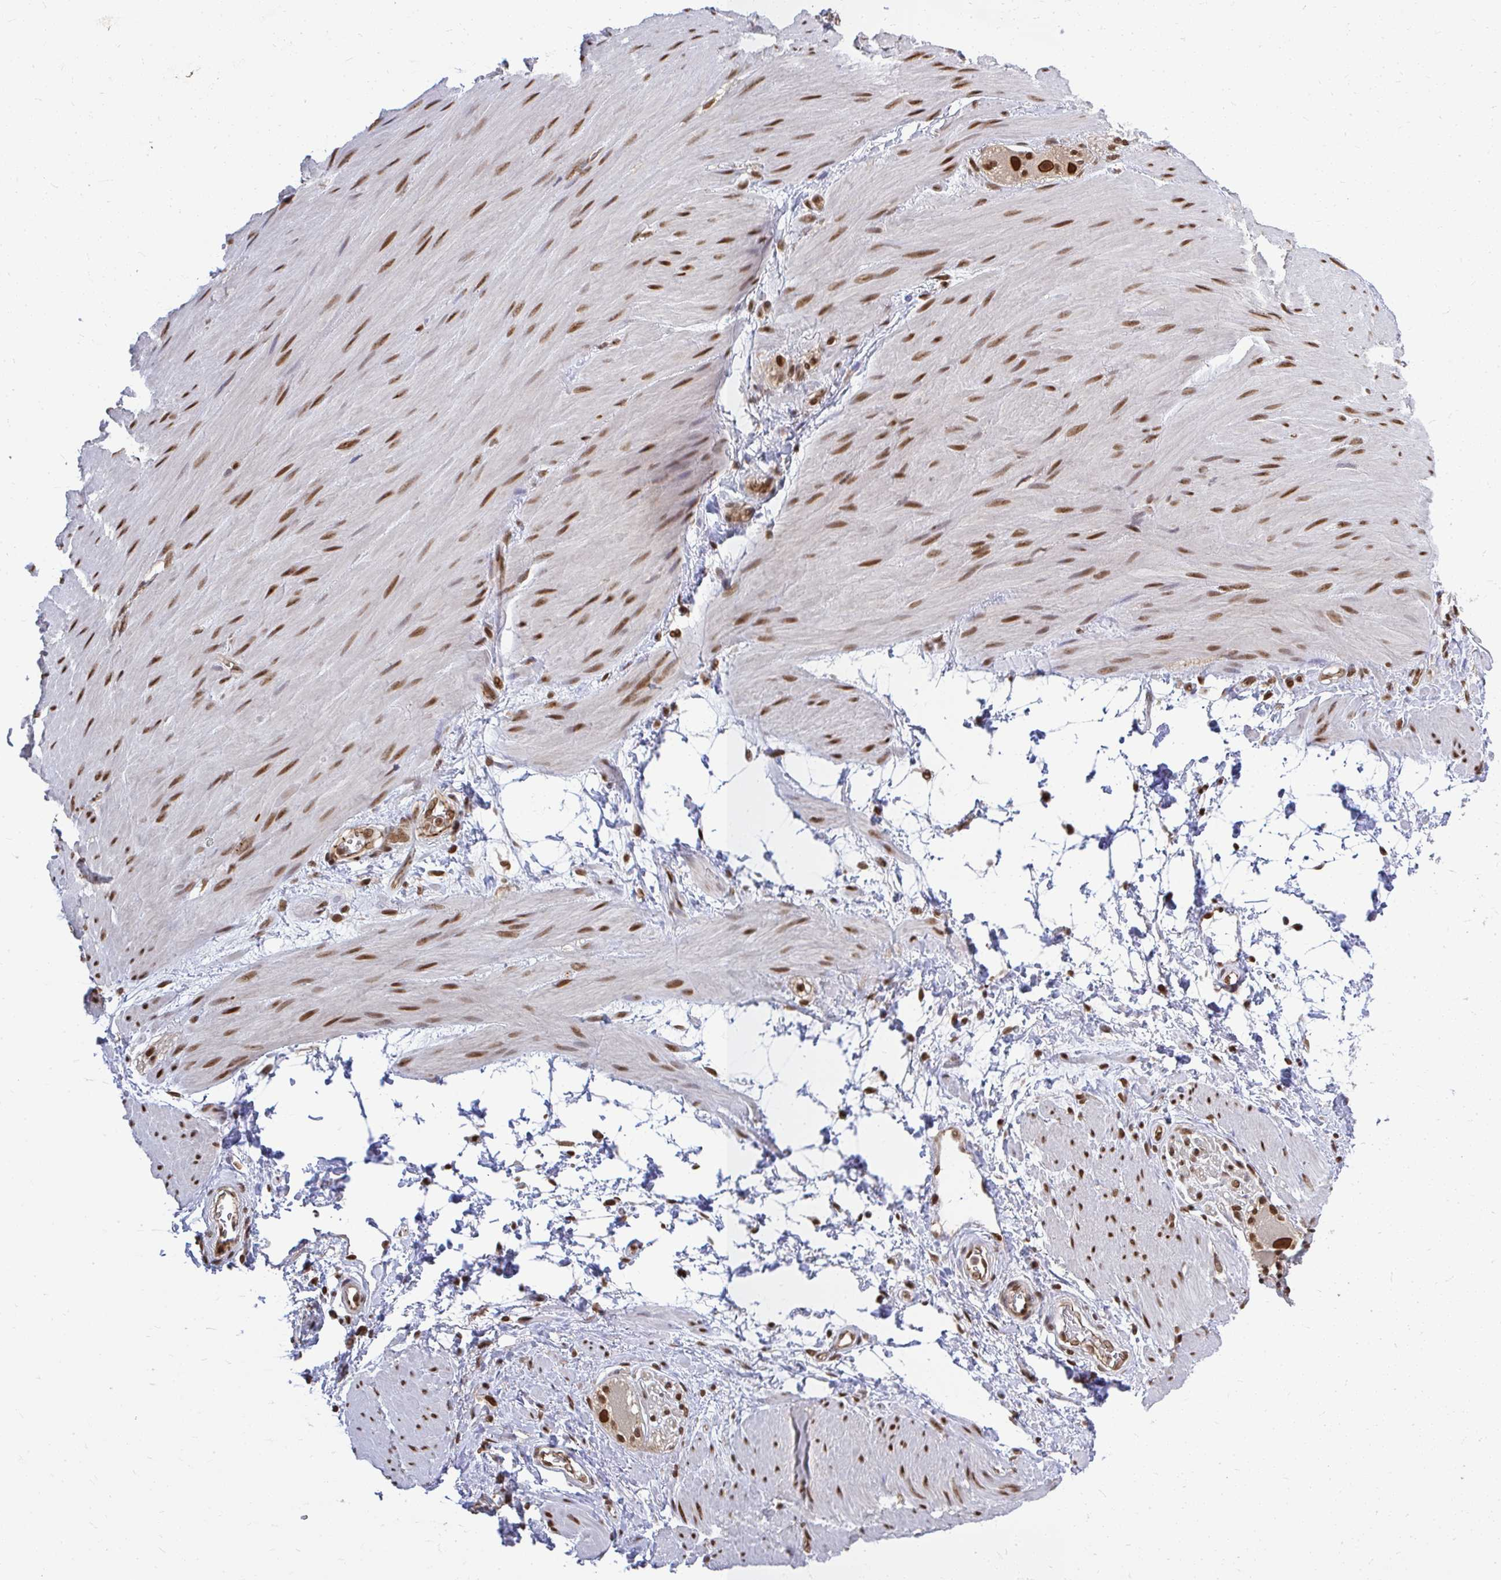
{"staining": {"intensity": "moderate", "quantity": "25%-75%", "location": "nuclear"}, "tissue": "smooth muscle", "cell_type": "Smooth muscle cells", "image_type": "normal", "snomed": [{"axis": "morphology", "description": "Normal tissue, NOS"}, {"axis": "topography", "description": "Smooth muscle"}, {"axis": "topography", "description": "Rectum"}], "caption": "A high-resolution photomicrograph shows IHC staining of normal smooth muscle, which displays moderate nuclear expression in about 25%-75% of smooth muscle cells.", "gene": "XPO1", "patient": {"sex": "male", "age": 53}}